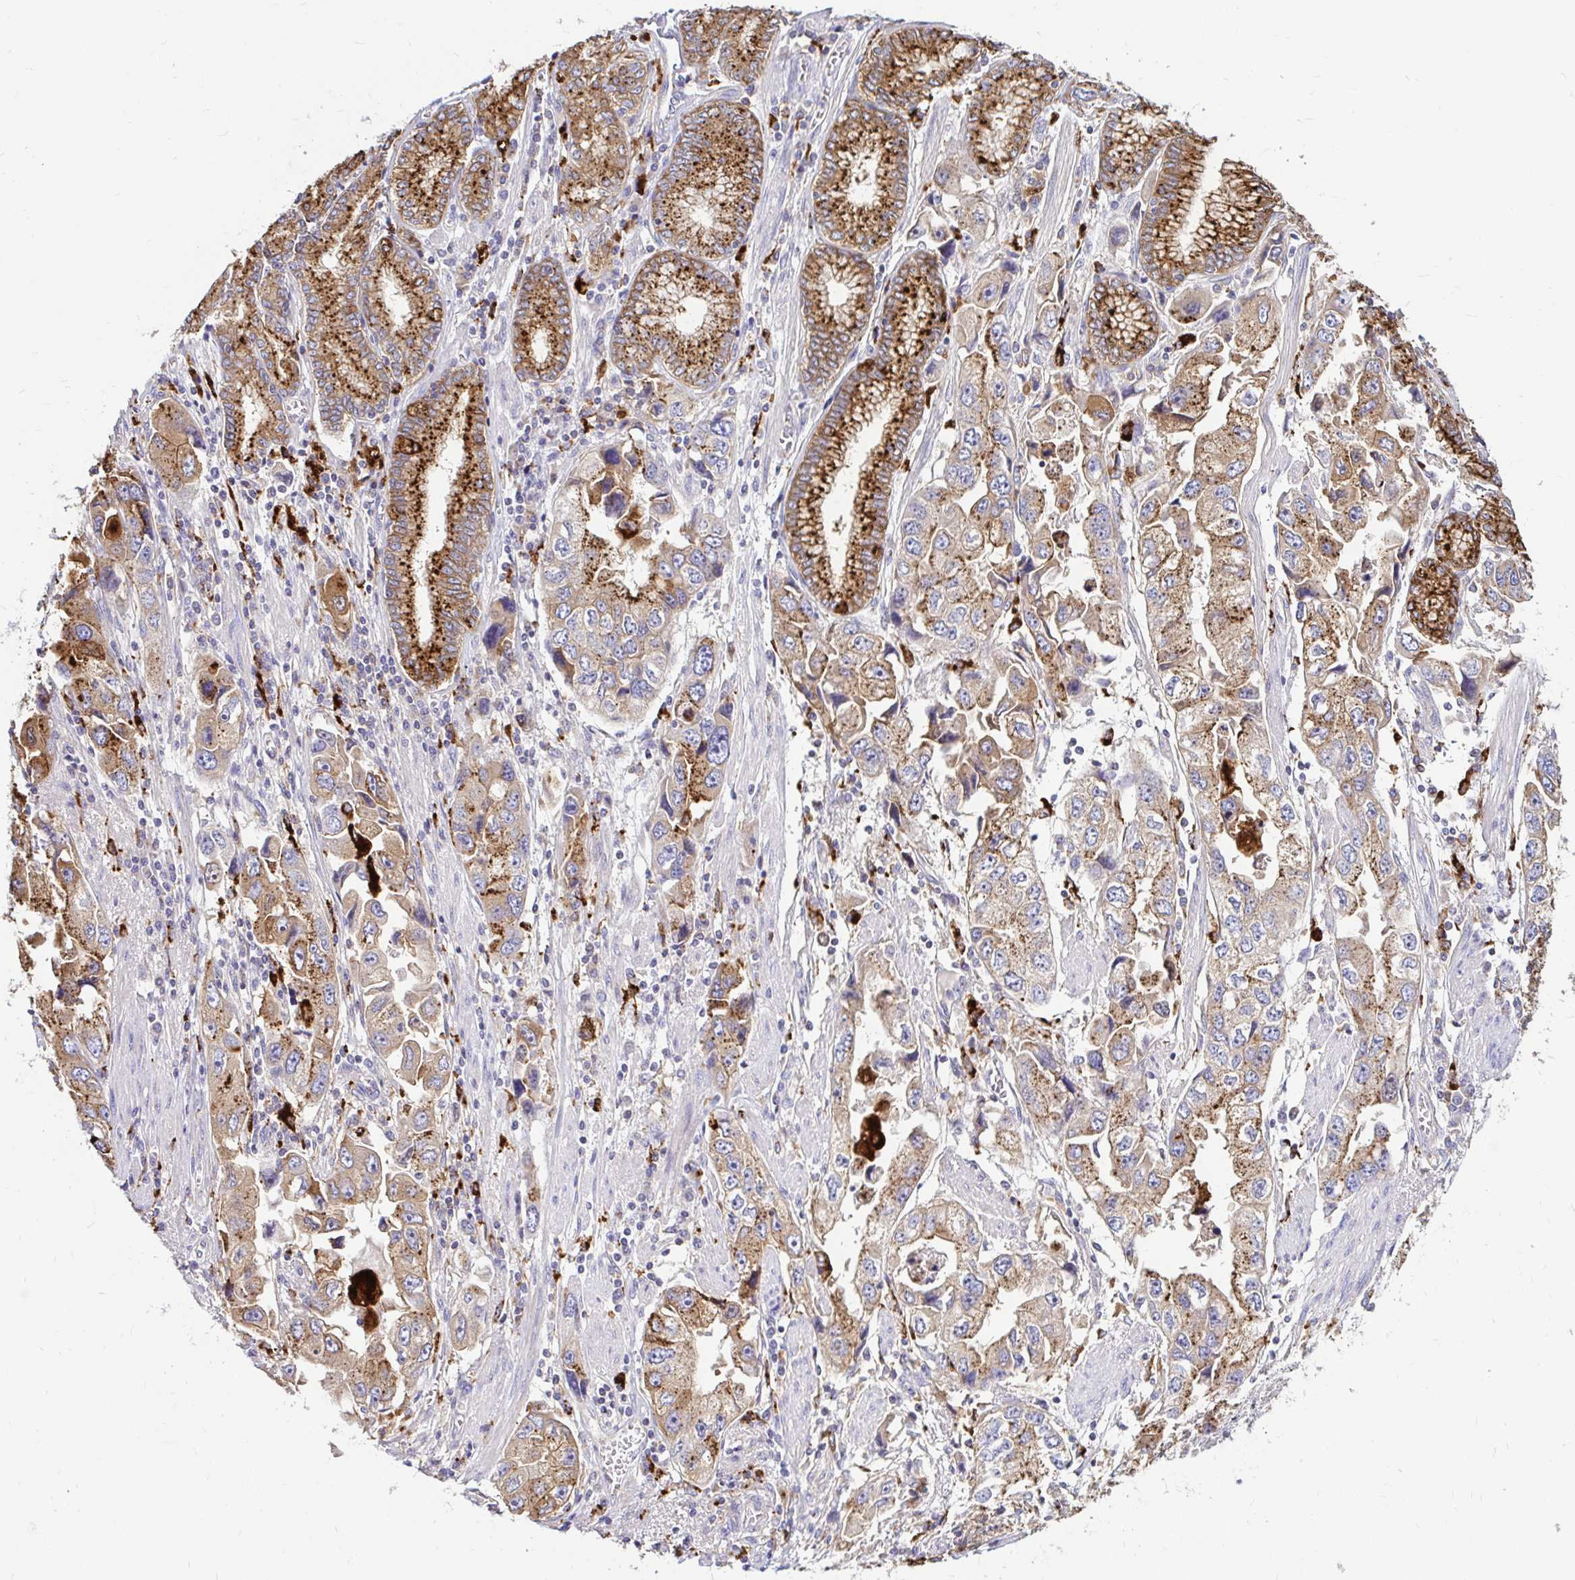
{"staining": {"intensity": "moderate", "quantity": ">75%", "location": "cytoplasmic/membranous"}, "tissue": "stomach cancer", "cell_type": "Tumor cells", "image_type": "cancer", "snomed": [{"axis": "morphology", "description": "Adenocarcinoma, NOS"}, {"axis": "topography", "description": "Stomach, lower"}], "caption": "Stomach cancer (adenocarcinoma) stained for a protein (brown) exhibits moderate cytoplasmic/membranous positive expression in about >75% of tumor cells.", "gene": "FUCA1", "patient": {"sex": "female", "age": 93}}